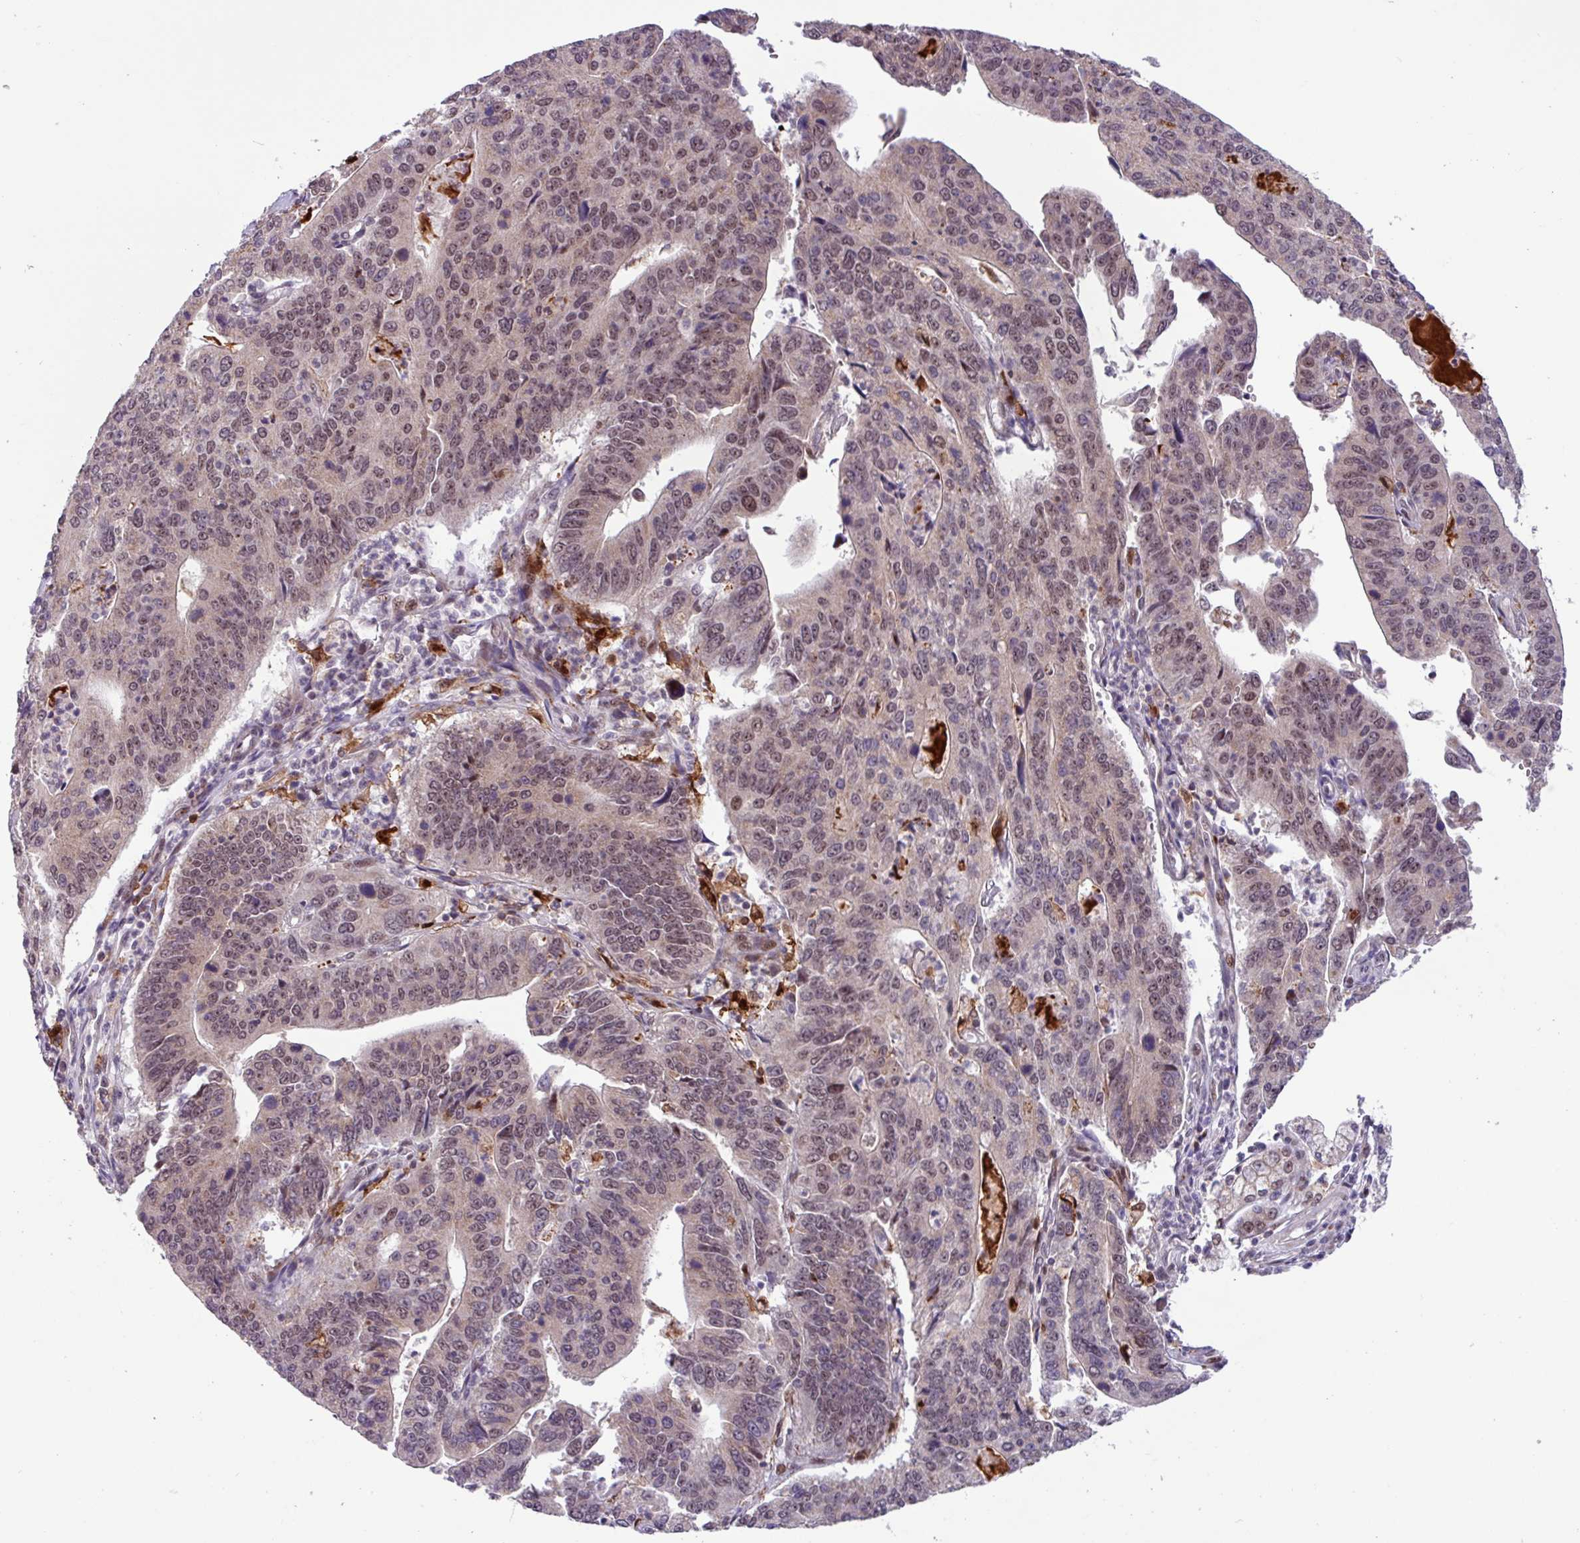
{"staining": {"intensity": "moderate", "quantity": "25%-75%", "location": "nuclear"}, "tissue": "stomach cancer", "cell_type": "Tumor cells", "image_type": "cancer", "snomed": [{"axis": "morphology", "description": "Adenocarcinoma, NOS"}, {"axis": "topography", "description": "Stomach"}], "caption": "Immunohistochemistry (IHC) of human stomach adenocarcinoma displays medium levels of moderate nuclear expression in approximately 25%-75% of tumor cells. The protein is shown in brown color, while the nuclei are stained blue.", "gene": "BRD3", "patient": {"sex": "male", "age": 59}}